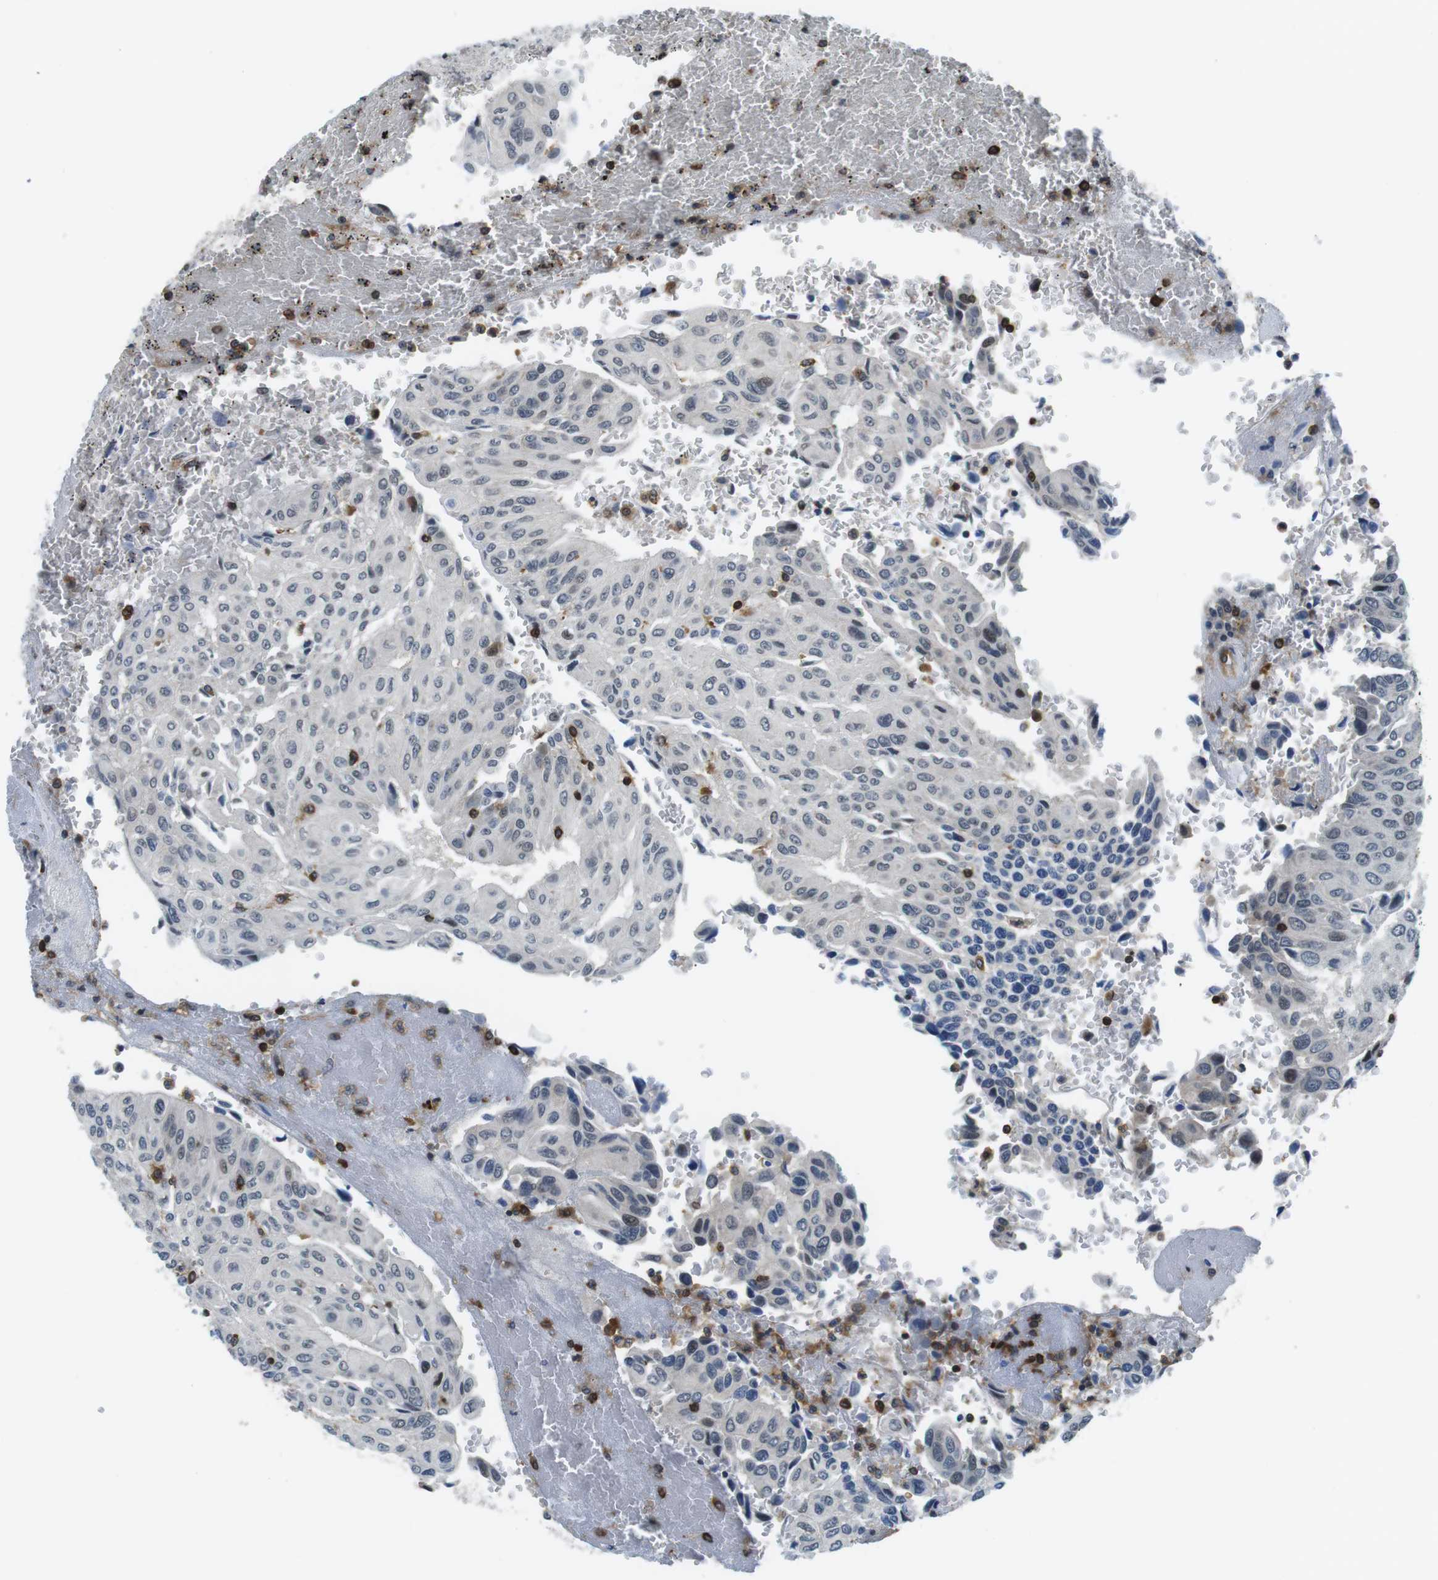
{"staining": {"intensity": "weak", "quantity": "<25%", "location": "nuclear"}, "tissue": "urothelial cancer", "cell_type": "Tumor cells", "image_type": "cancer", "snomed": [{"axis": "morphology", "description": "Urothelial carcinoma, High grade"}, {"axis": "topography", "description": "Urinary bladder"}], "caption": "A photomicrograph of high-grade urothelial carcinoma stained for a protein reveals no brown staining in tumor cells. The staining is performed using DAB (3,3'-diaminobenzidine) brown chromogen with nuclei counter-stained in using hematoxylin.", "gene": "STK10", "patient": {"sex": "male", "age": 66}}